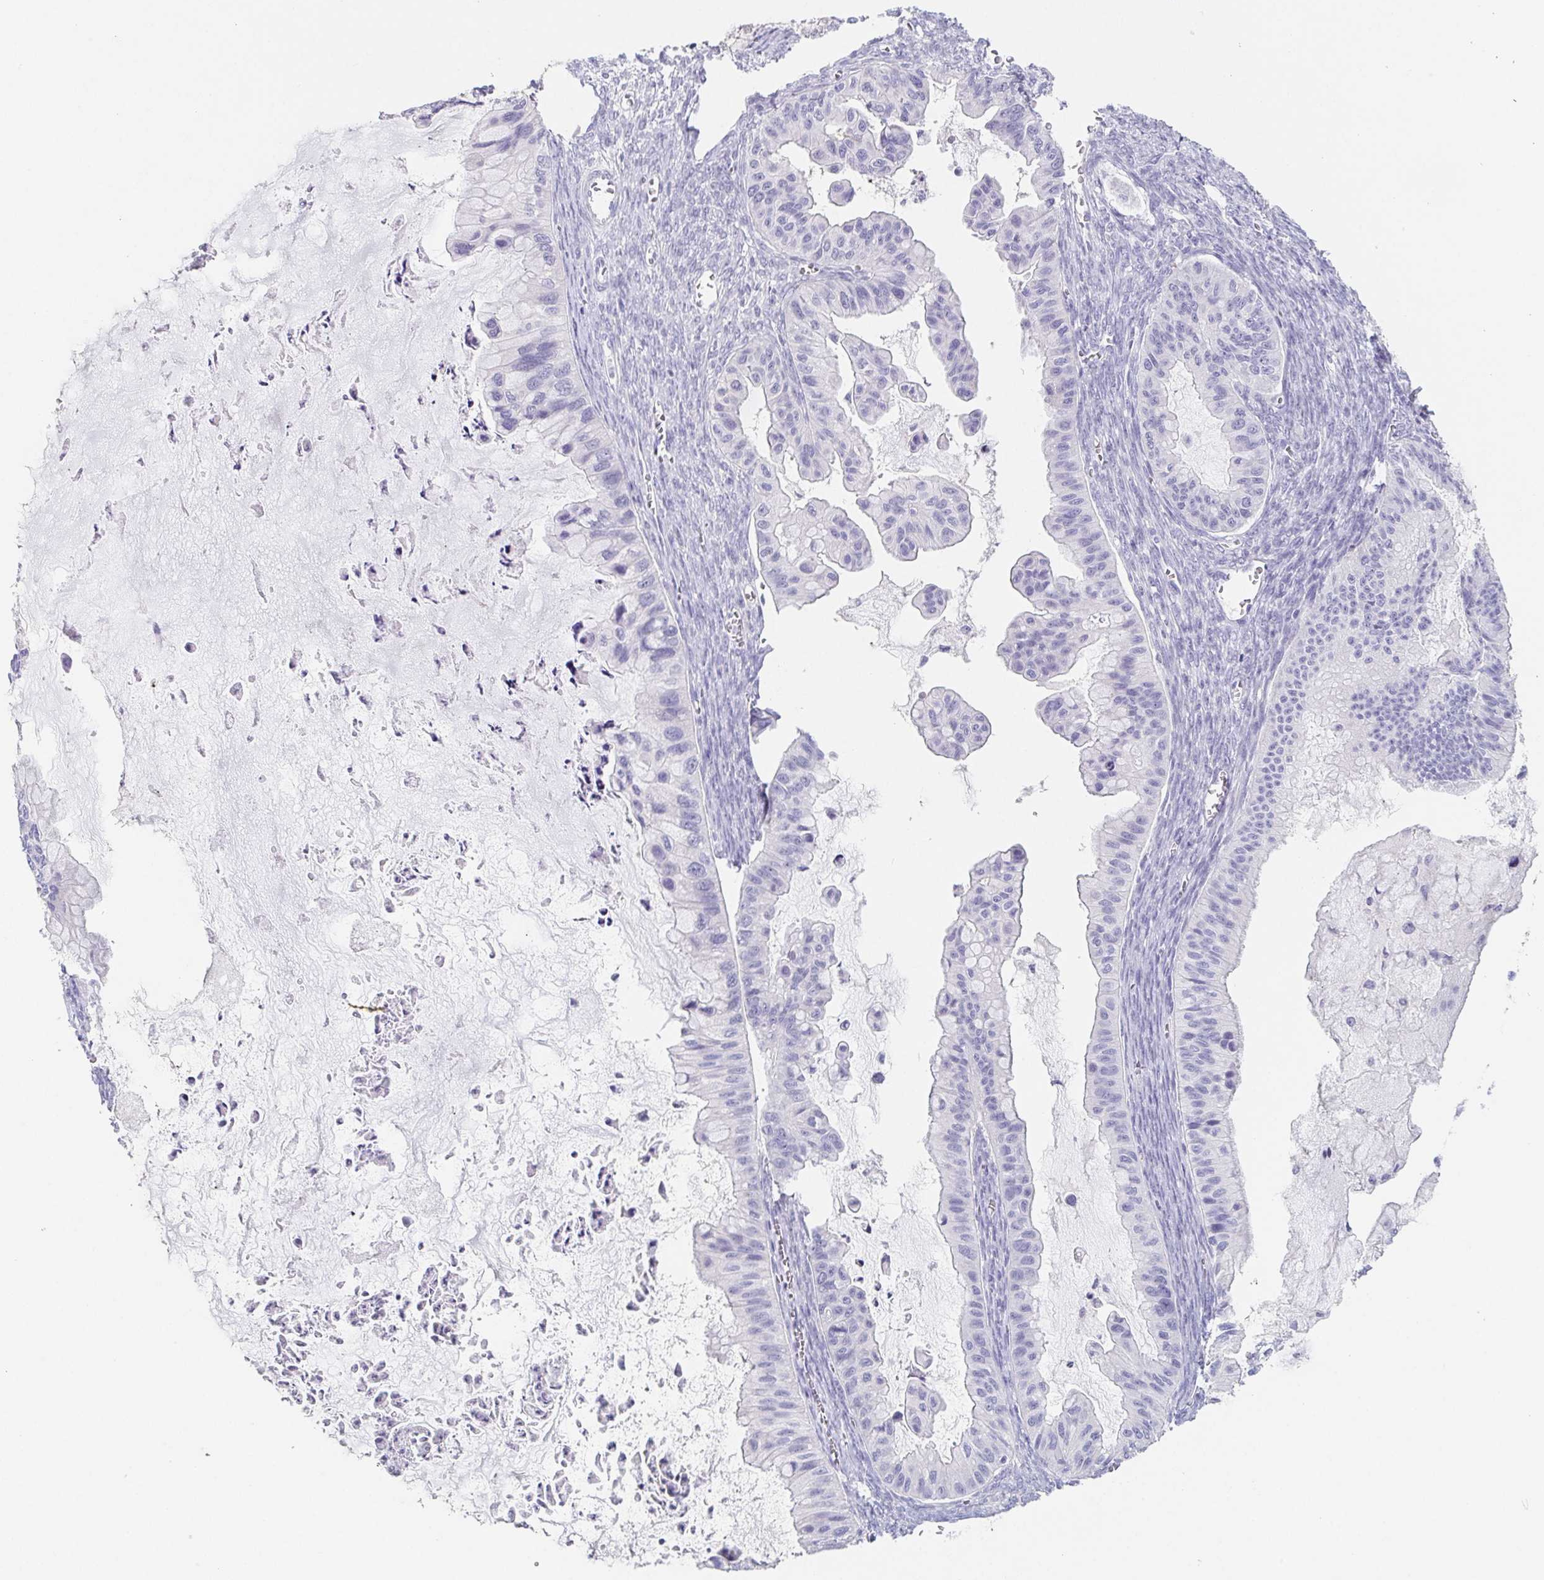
{"staining": {"intensity": "negative", "quantity": "none", "location": "none"}, "tissue": "ovarian cancer", "cell_type": "Tumor cells", "image_type": "cancer", "snomed": [{"axis": "morphology", "description": "Cystadenocarcinoma, mucinous, NOS"}, {"axis": "topography", "description": "Ovary"}], "caption": "High magnification brightfield microscopy of ovarian cancer (mucinous cystadenocarcinoma) stained with DAB (brown) and counterstained with hematoxylin (blue): tumor cells show no significant positivity.", "gene": "HDGFL1", "patient": {"sex": "female", "age": 72}}